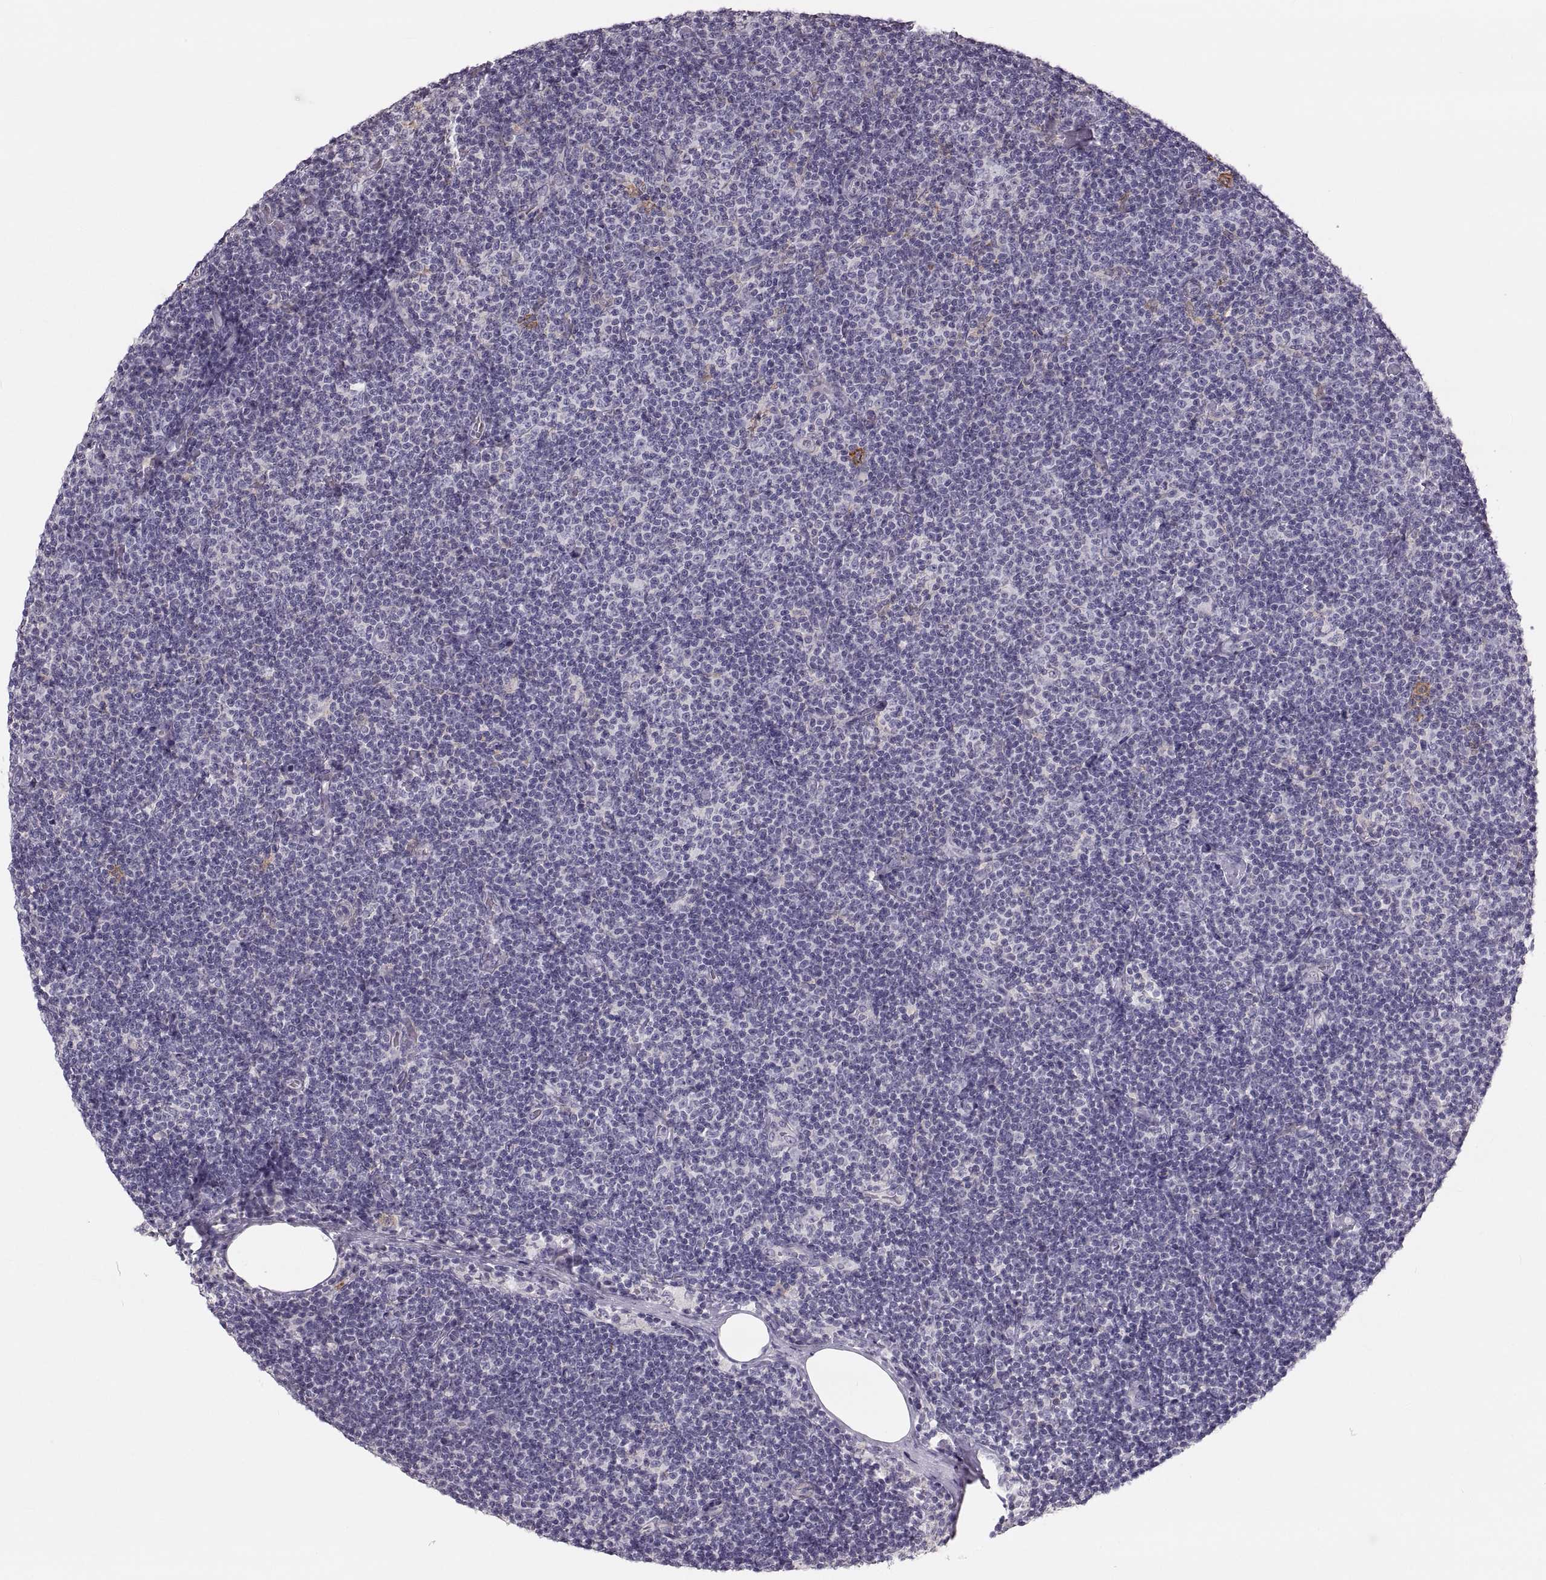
{"staining": {"intensity": "negative", "quantity": "none", "location": "none"}, "tissue": "lymphoma", "cell_type": "Tumor cells", "image_type": "cancer", "snomed": [{"axis": "morphology", "description": "Malignant lymphoma, non-Hodgkin's type, Low grade"}, {"axis": "topography", "description": "Lymph node"}], "caption": "An immunohistochemistry (IHC) histopathology image of lymphoma is shown. There is no staining in tumor cells of lymphoma. Nuclei are stained in blue.", "gene": "RUNDC3A", "patient": {"sex": "male", "age": 81}}